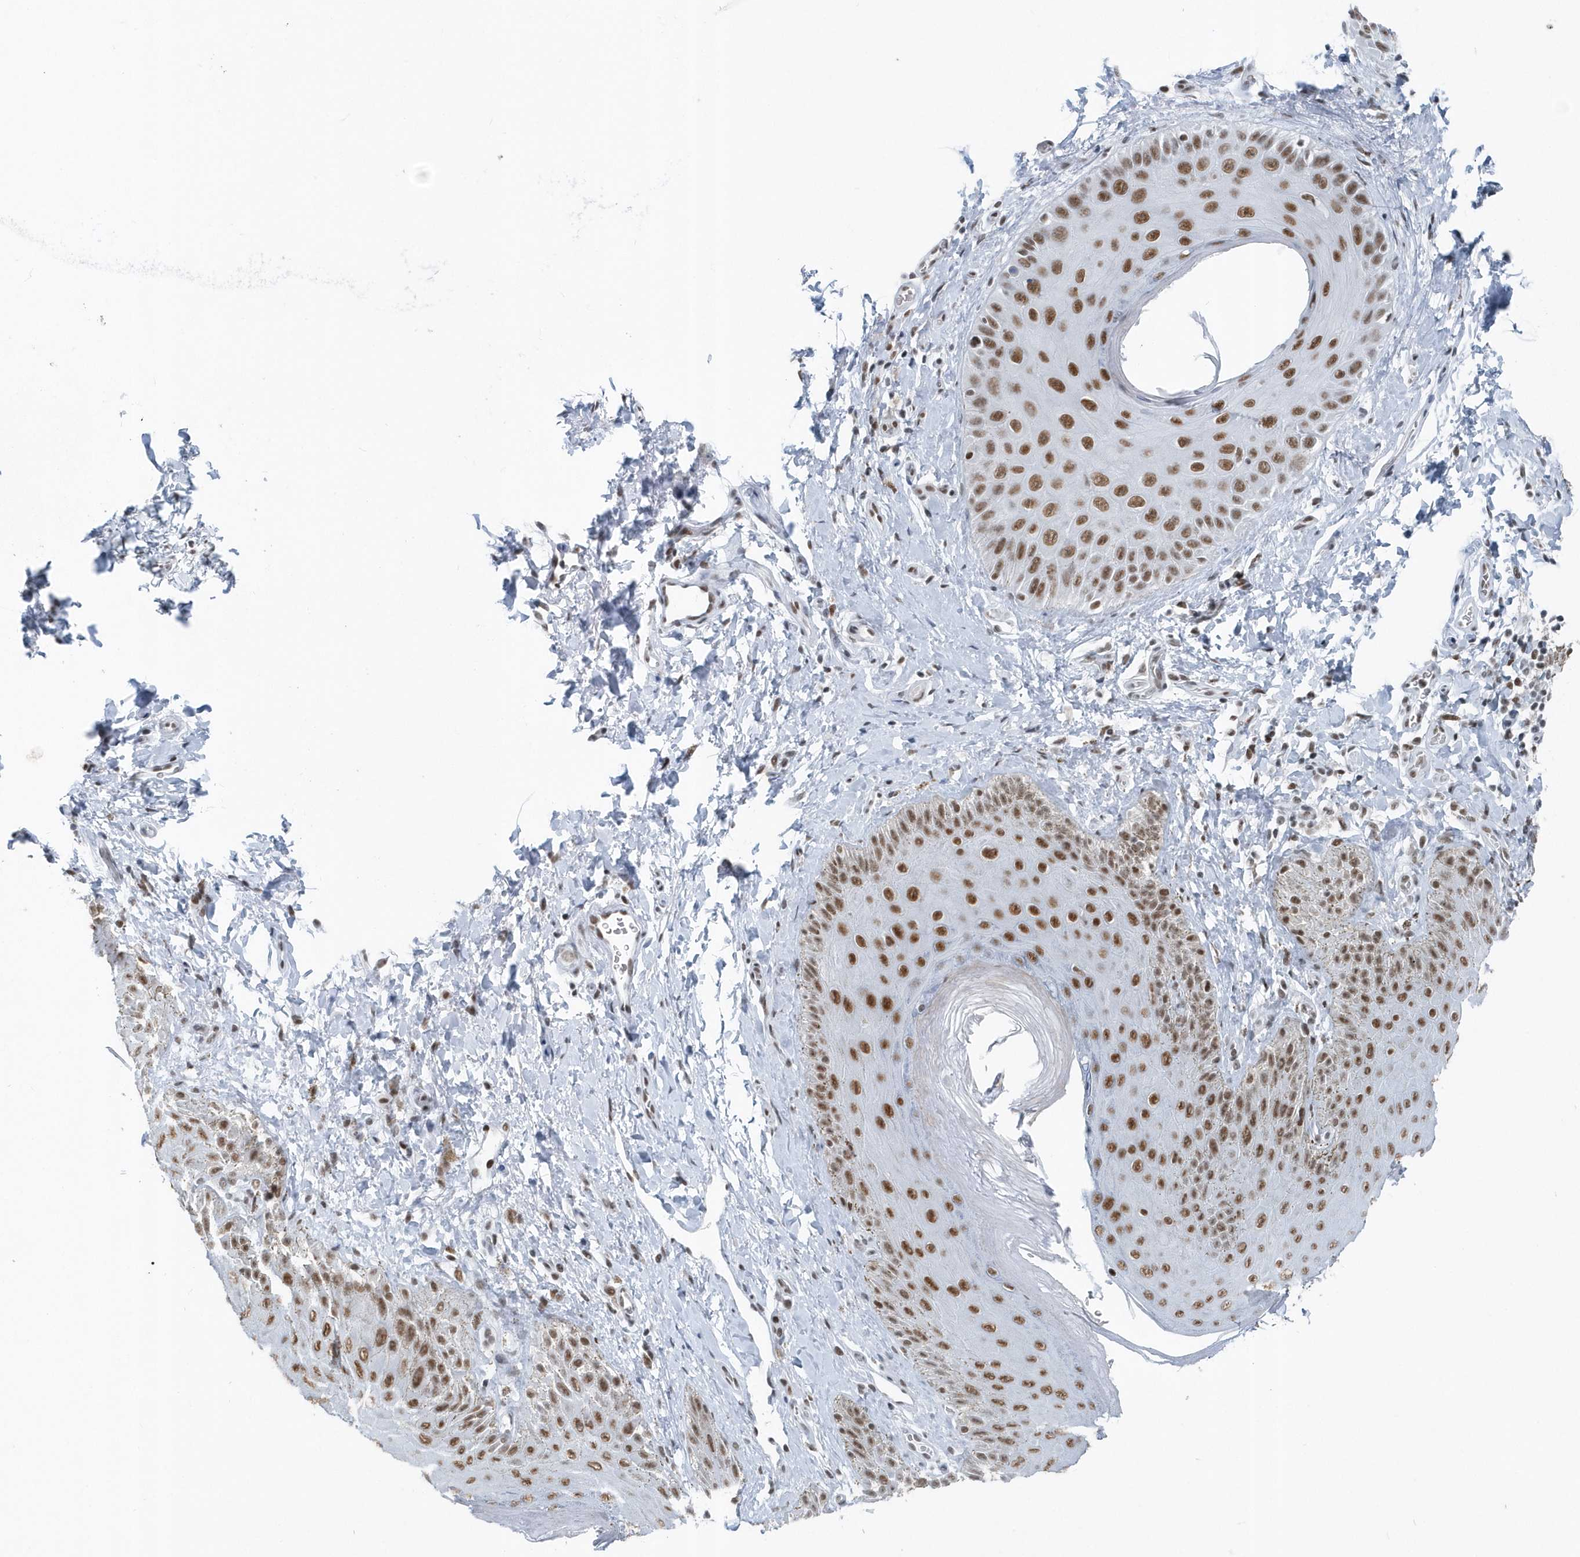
{"staining": {"intensity": "strong", "quantity": ">75%", "location": "nuclear"}, "tissue": "skin", "cell_type": "Epidermal cells", "image_type": "normal", "snomed": [{"axis": "morphology", "description": "Normal tissue, NOS"}, {"axis": "topography", "description": "Anal"}], "caption": "A brown stain highlights strong nuclear staining of a protein in epidermal cells of unremarkable human skin. (IHC, brightfield microscopy, high magnification).", "gene": "FIP1L1", "patient": {"sex": "male", "age": 44}}